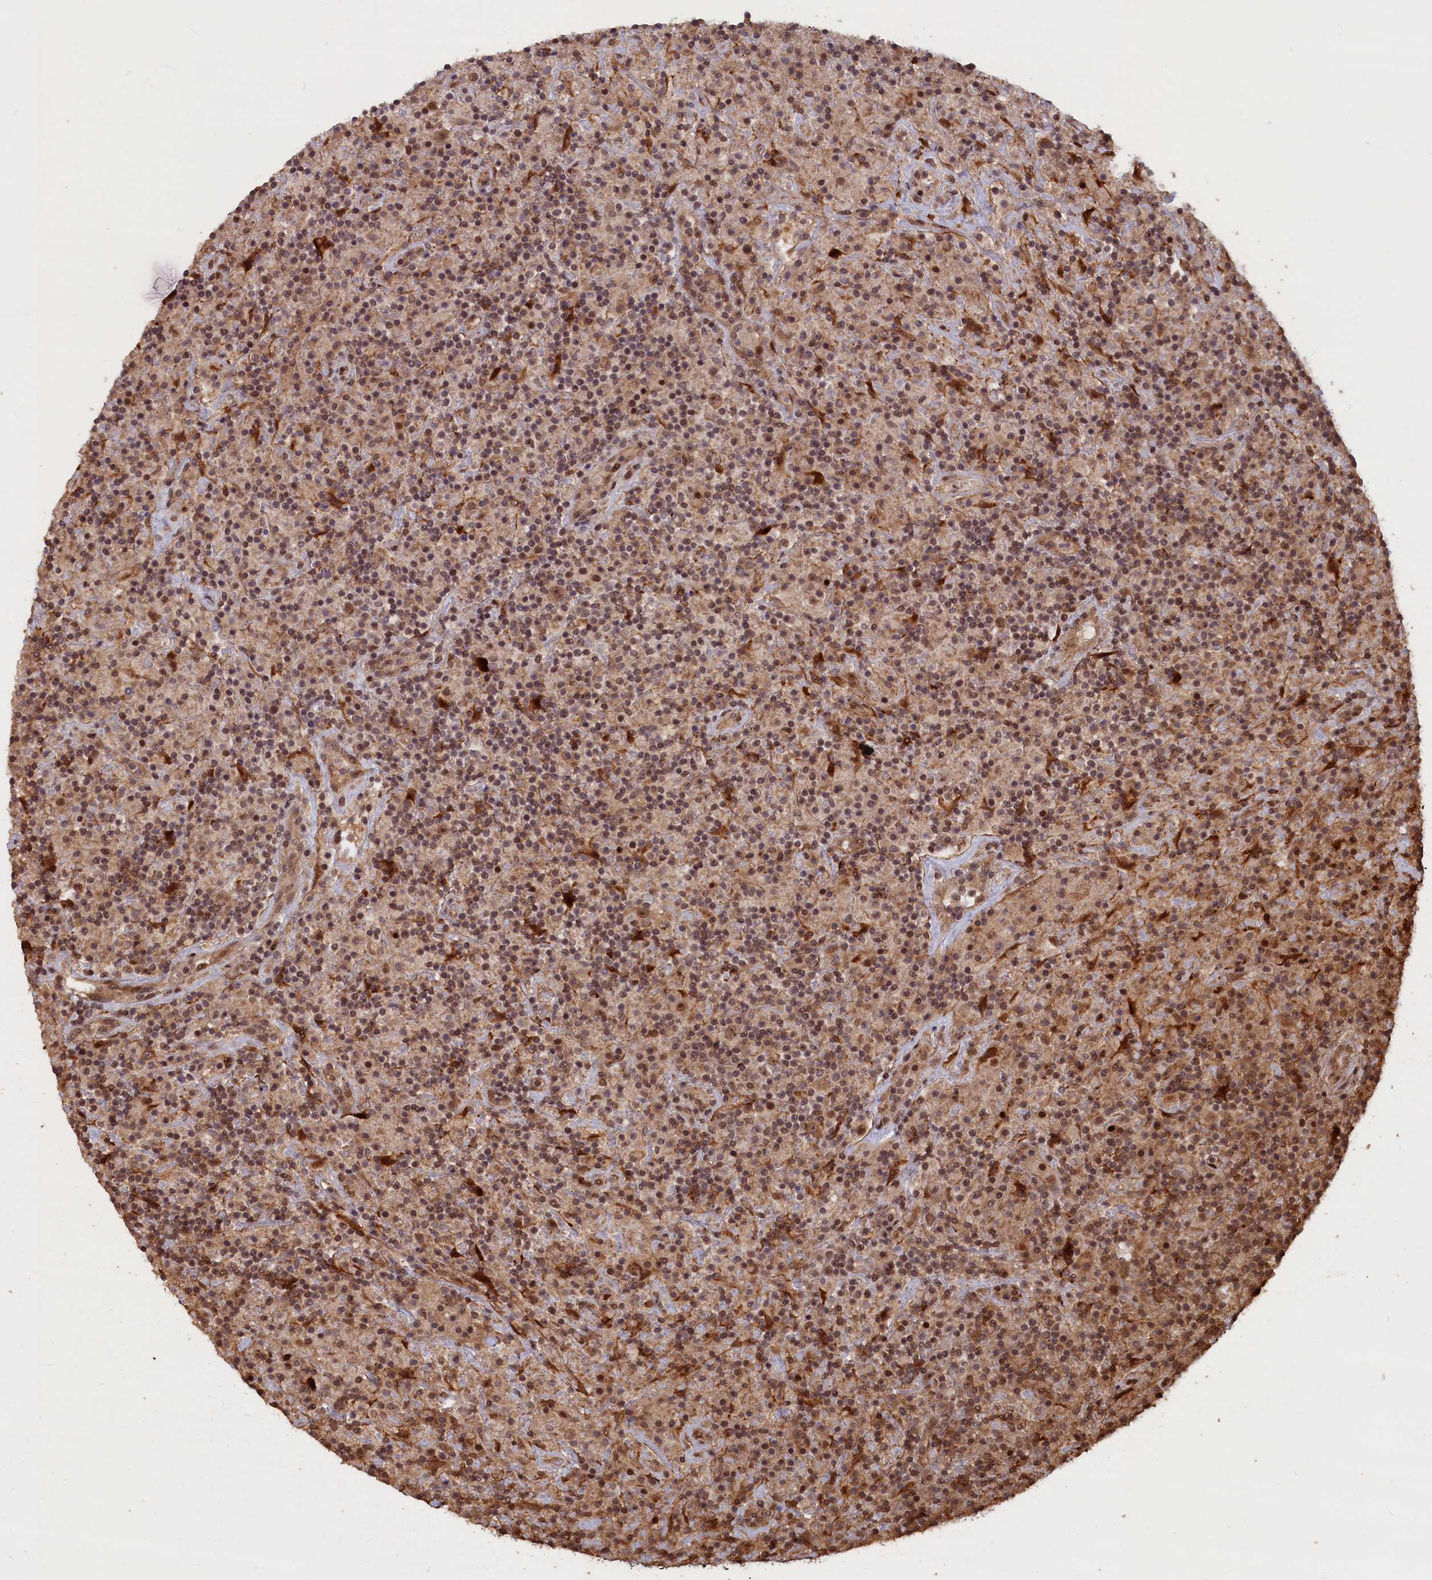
{"staining": {"intensity": "moderate", "quantity": ">75%", "location": "cytoplasmic/membranous,nuclear"}, "tissue": "lymphoma", "cell_type": "Tumor cells", "image_type": "cancer", "snomed": [{"axis": "morphology", "description": "Hodgkin's disease, NOS"}, {"axis": "topography", "description": "Lymph node"}], "caption": "Human Hodgkin's disease stained for a protein (brown) displays moderate cytoplasmic/membranous and nuclear positive positivity in about >75% of tumor cells.", "gene": "HIF3A", "patient": {"sex": "male", "age": 70}}